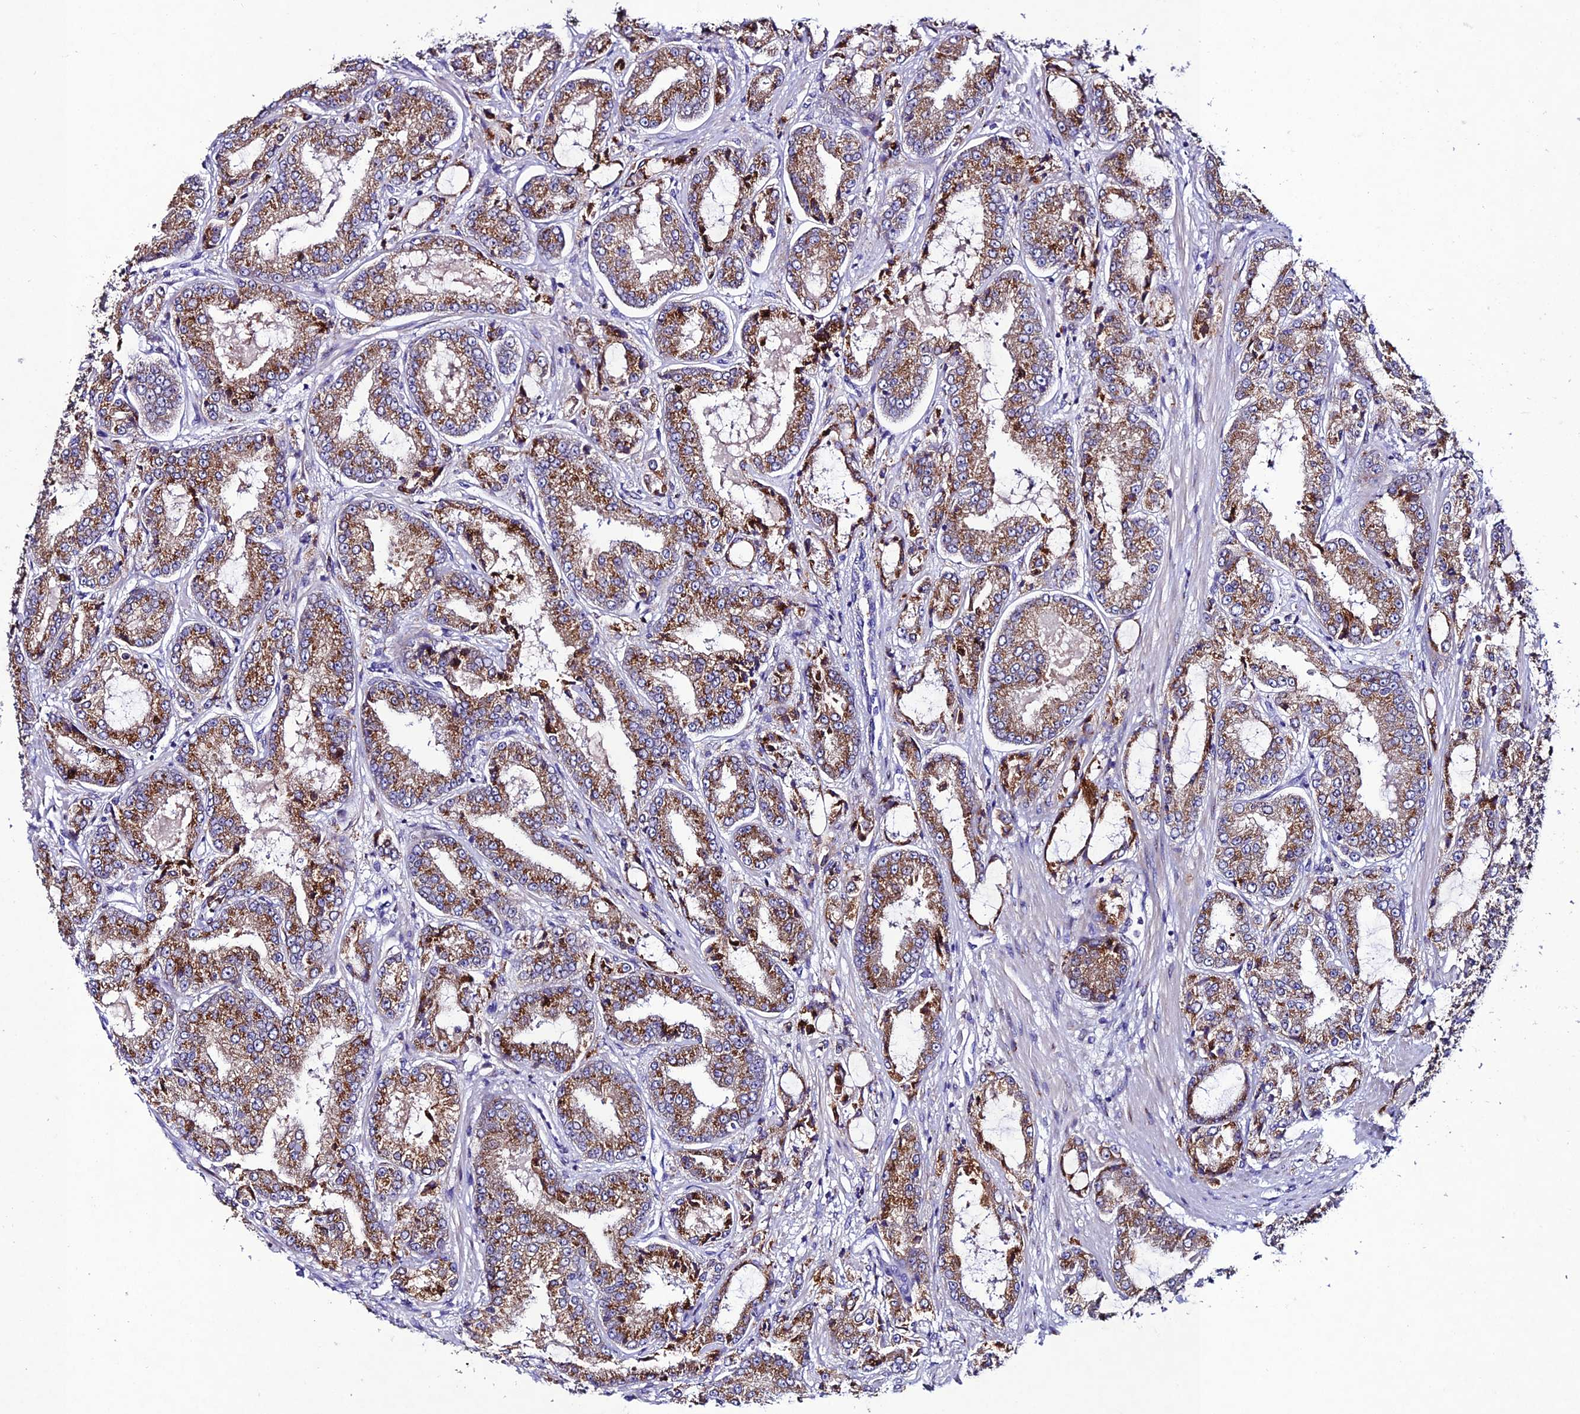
{"staining": {"intensity": "moderate", "quantity": ">75%", "location": "cytoplasmic/membranous"}, "tissue": "prostate cancer", "cell_type": "Tumor cells", "image_type": "cancer", "snomed": [{"axis": "morphology", "description": "Adenocarcinoma, High grade"}, {"axis": "topography", "description": "Prostate"}], "caption": "High-power microscopy captured an IHC histopathology image of prostate adenocarcinoma (high-grade), revealing moderate cytoplasmic/membranous positivity in approximately >75% of tumor cells.", "gene": "OR51Q1", "patient": {"sex": "male", "age": 71}}